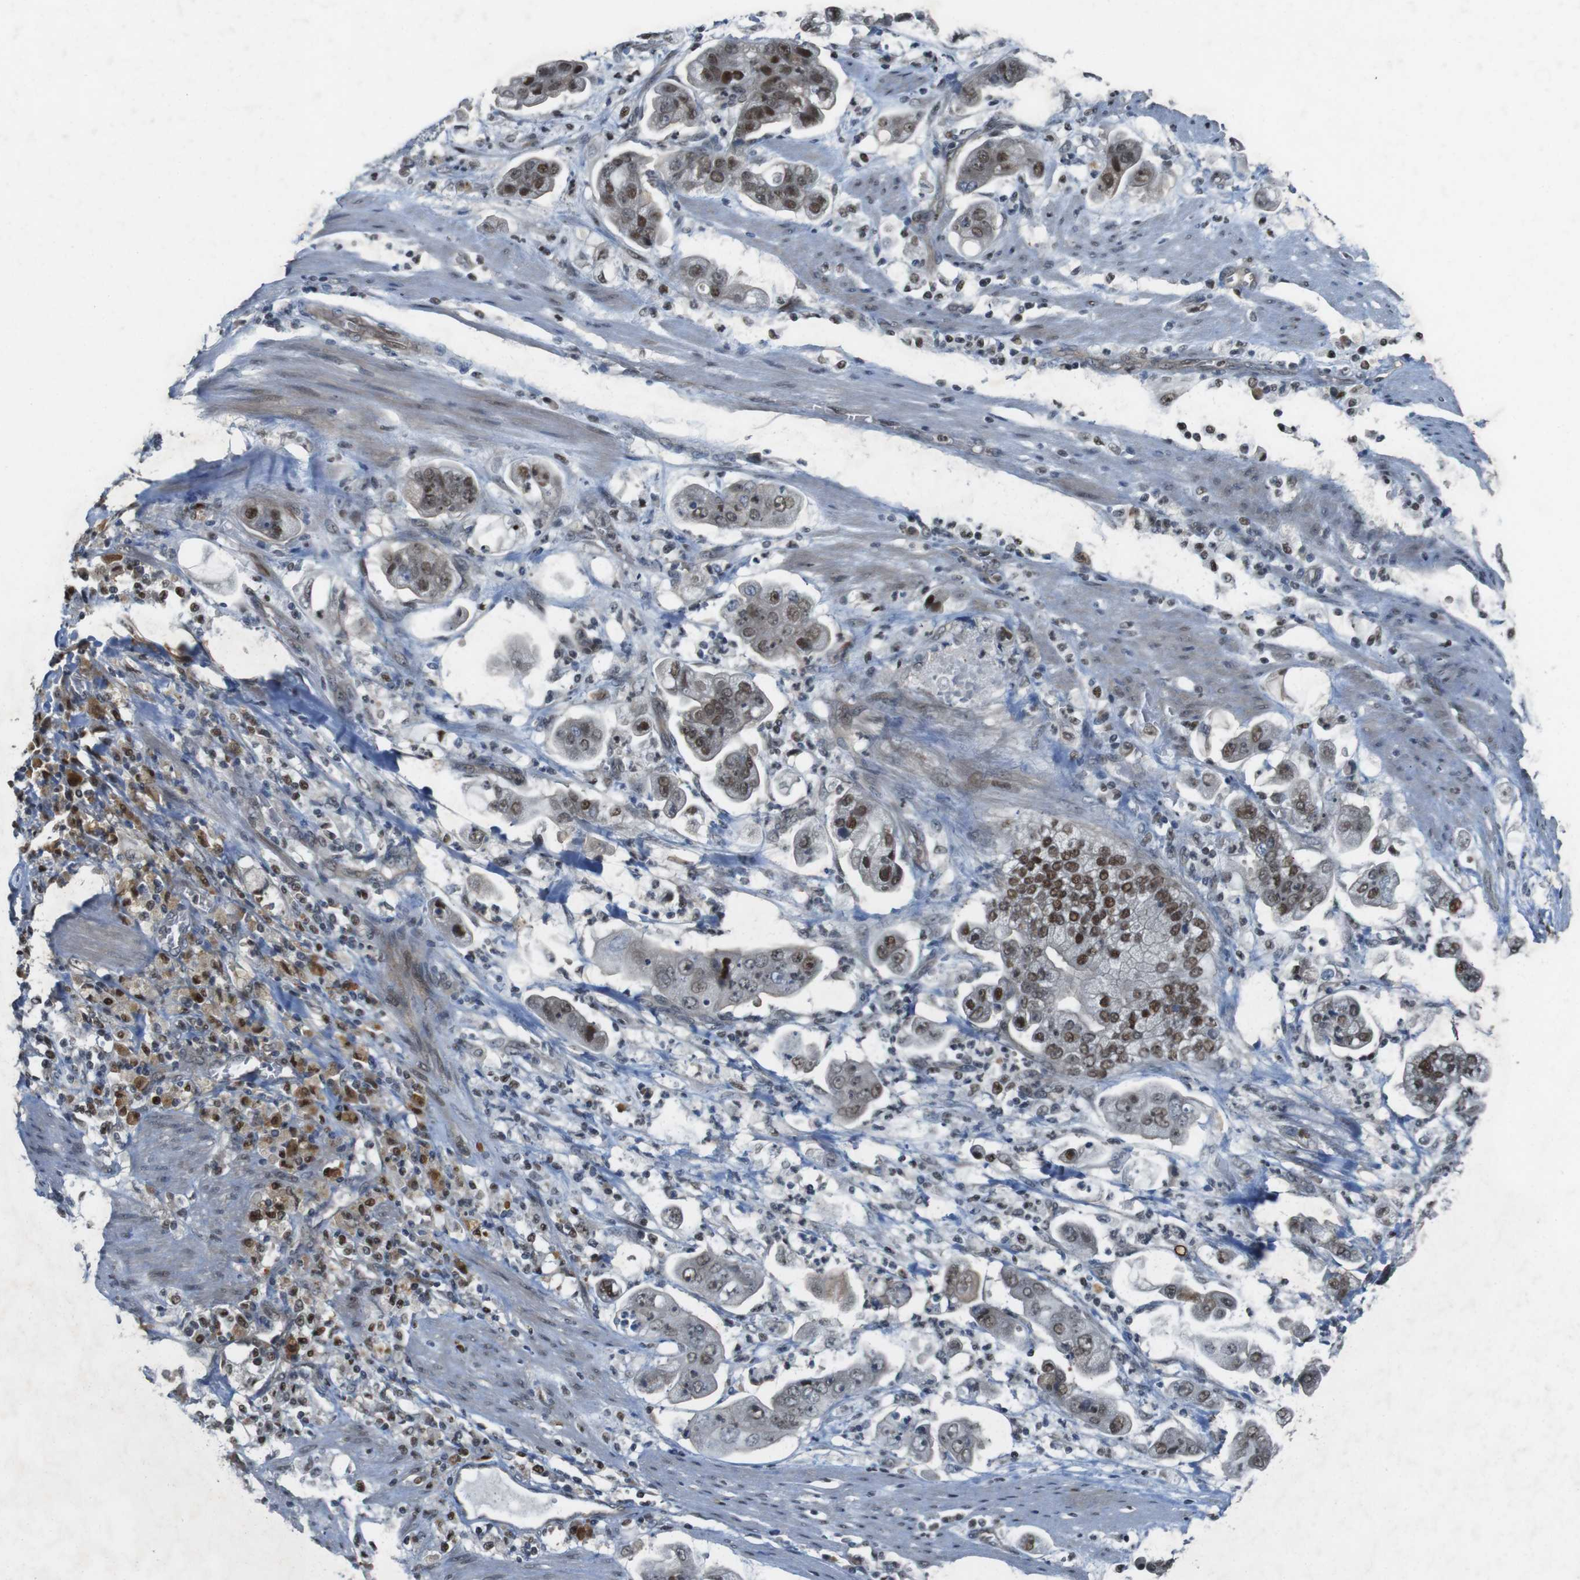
{"staining": {"intensity": "moderate", "quantity": ">75%", "location": "nuclear"}, "tissue": "stomach cancer", "cell_type": "Tumor cells", "image_type": "cancer", "snomed": [{"axis": "morphology", "description": "Adenocarcinoma, NOS"}, {"axis": "topography", "description": "Stomach"}], "caption": "Immunohistochemistry image of human stomach cancer stained for a protein (brown), which exhibits medium levels of moderate nuclear staining in about >75% of tumor cells.", "gene": "MAPKAPK5", "patient": {"sex": "male", "age": 62}}